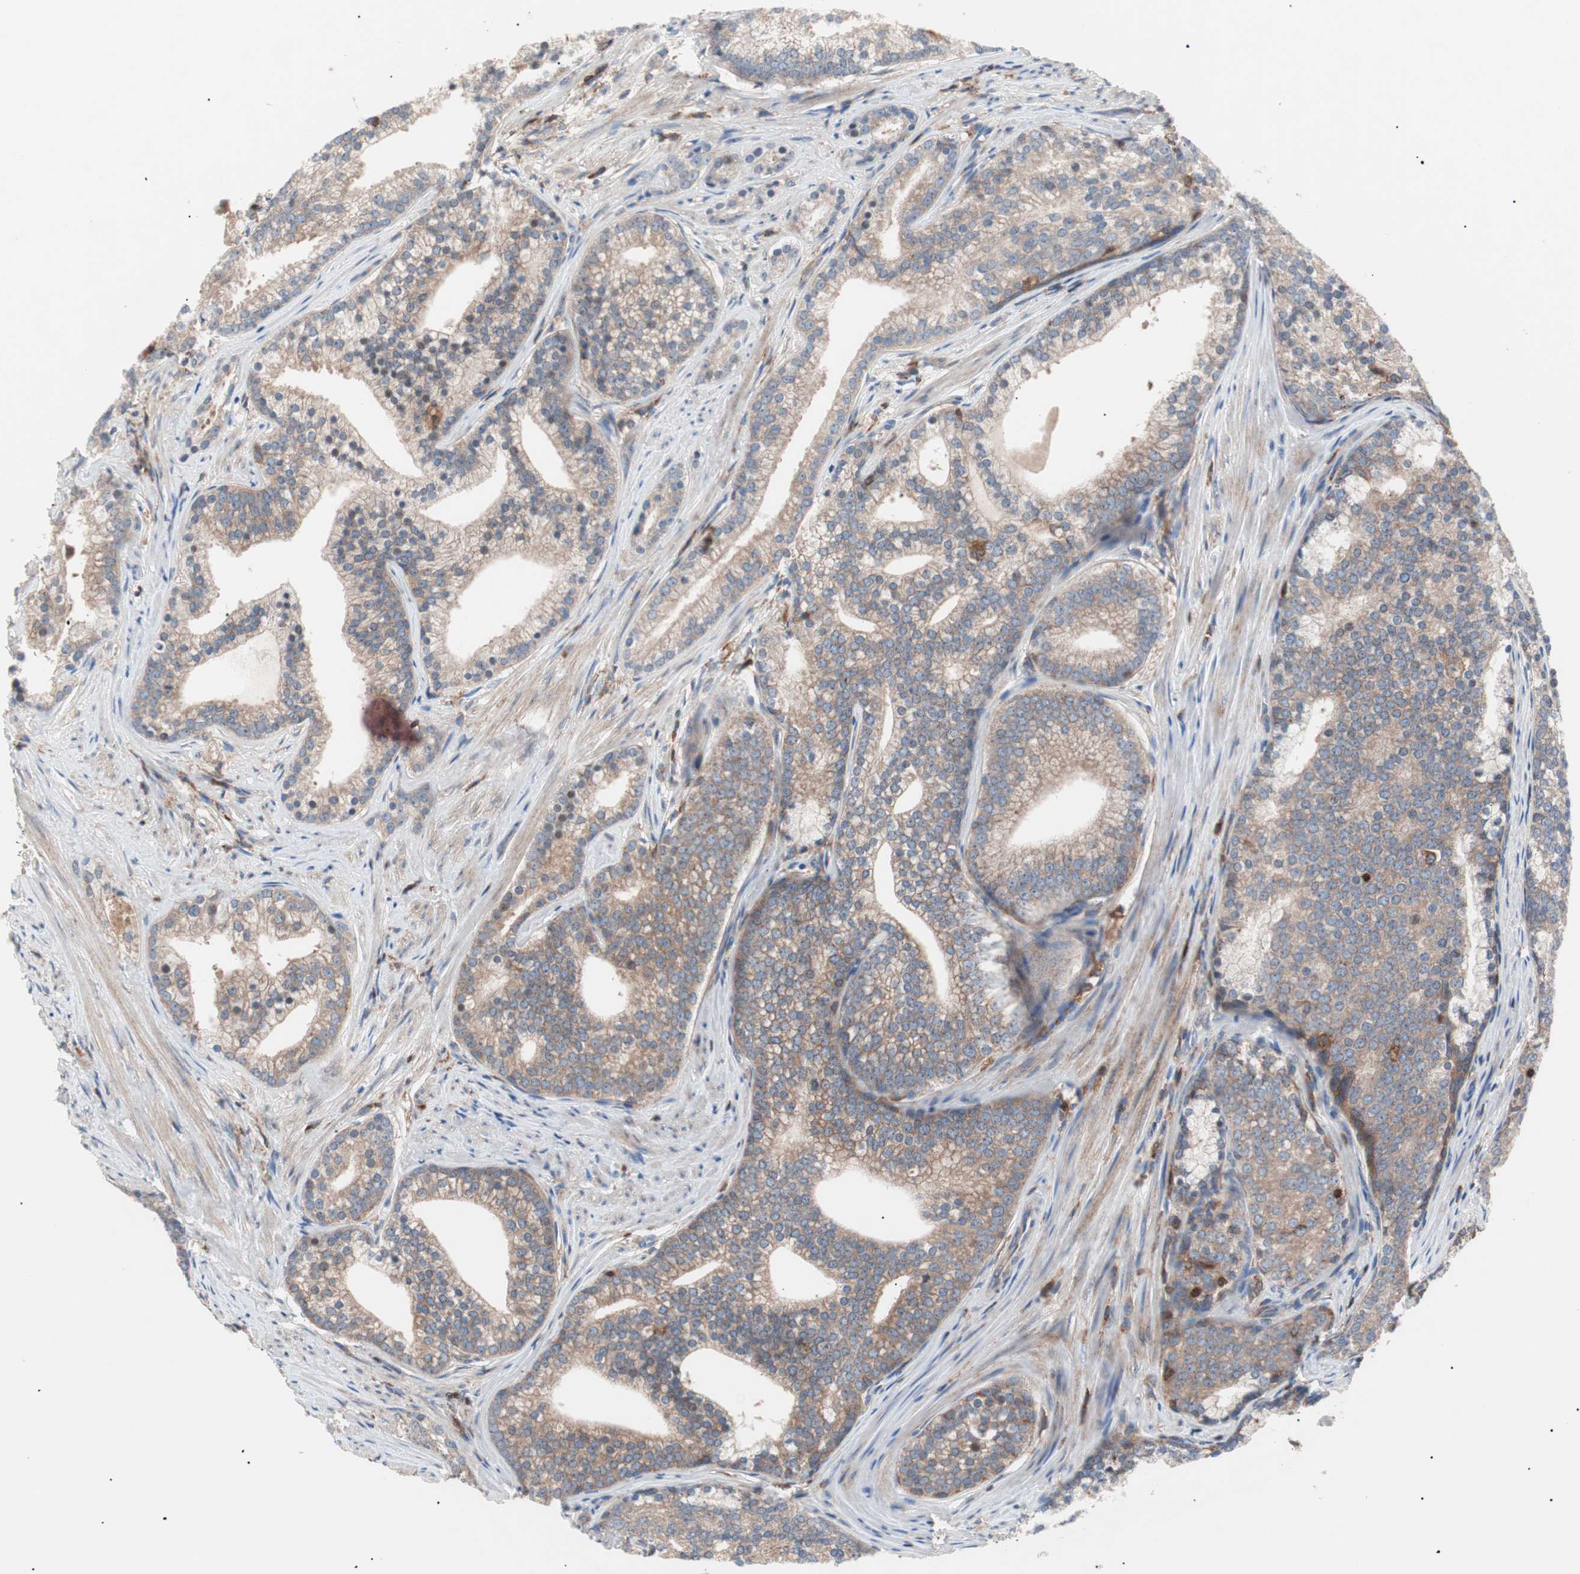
{"staining": {"intensity": "moderate", "quantity": ">75%", "location": "cytoplasmic/membranous"}, "tissue": "prostate cancer", "cell_type": "Tumor cells", "image_type": "cancer", "snomed": [{"axis": "morphology", "description": "Adenocarcinoma, Low grade"}, {"axis": "topography", "description": "Prostate"}], "caption": "The immunohistochemical stain labels moderate cytoplasmic/membranous staining in tumor cells of prostate cancer (low-grade adenocarcinoma) tissue.", "gene": "PIK3R1", "patient": {"sex": "male", "age": 71}}